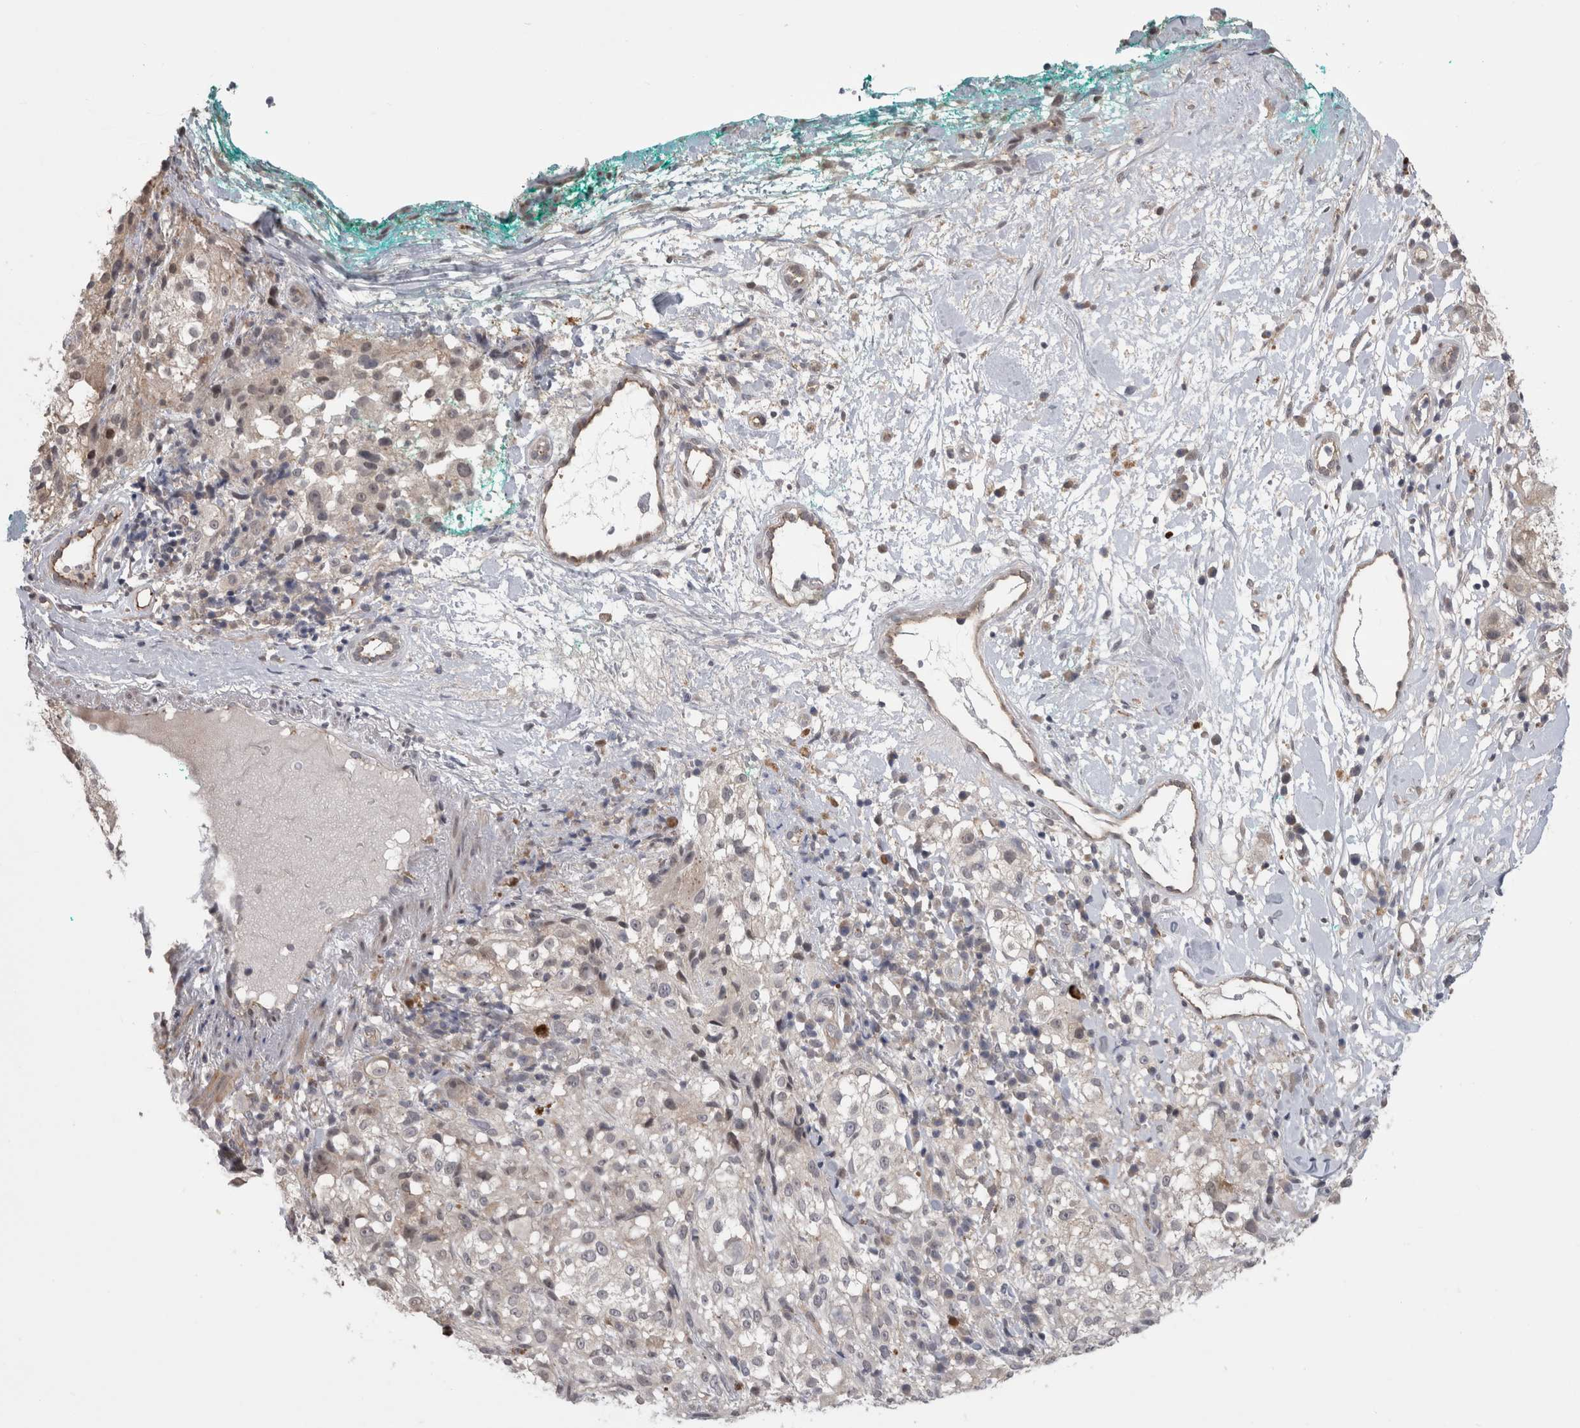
{"staining": {"intensity": "negative", "quantity": "none", "location": "none"}, "tissue": "melanoma", "cell_type": "Tumor cells", "image_type": "cancer", "snomed": [{"axis": "morphology", "description": "Necrosis, NOS"}, {"axis": "morphology", "description": "Malignant melanoma, NOS"}, {"axis": "topography", "description": "Skin"}], "caption": "Immunohistochemistry (IHC) photomicrograph of melanoma stained for a protein (brown), which displays no positivity in tumor cells.", "gene": "MTBP", "patient": {"sex": "female", "age": 87}}